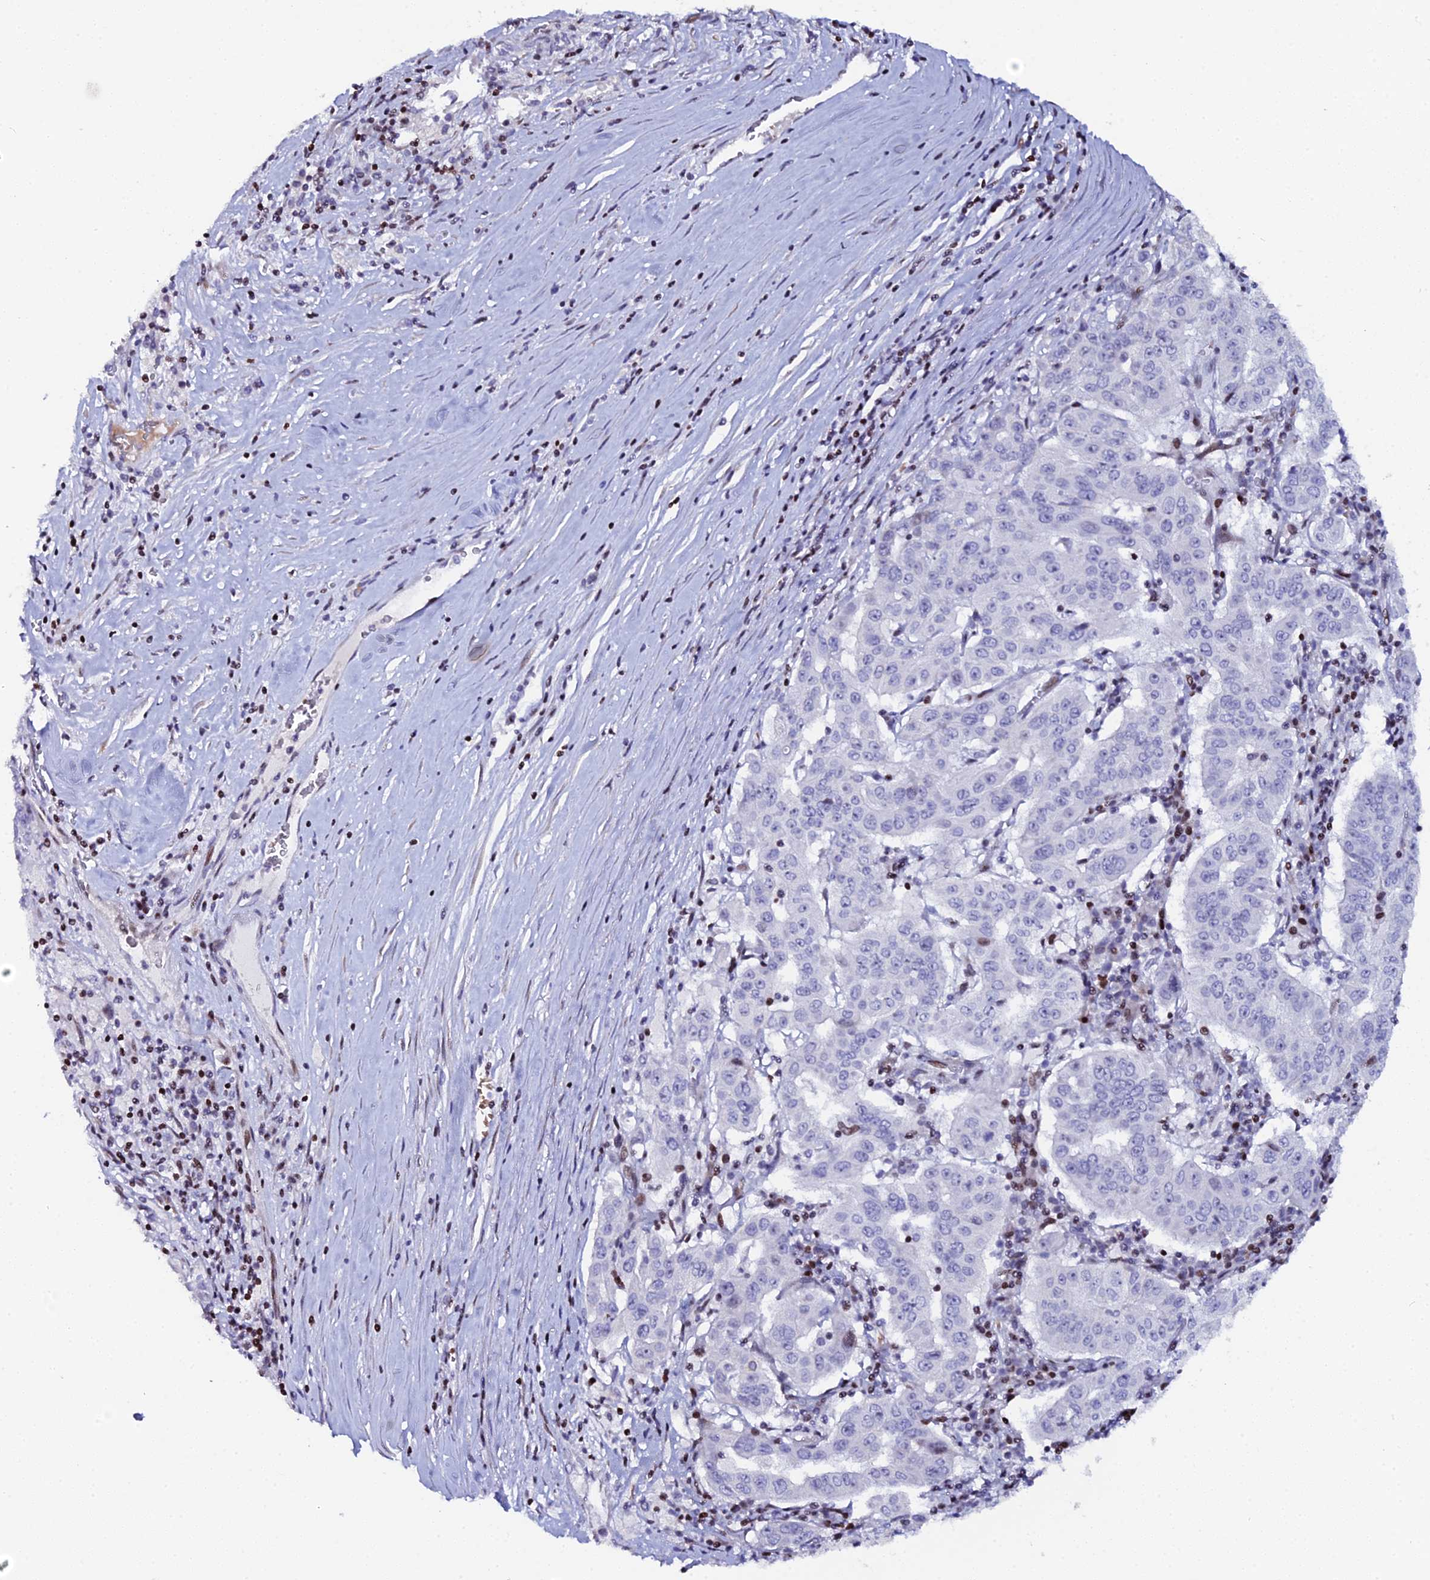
{"staining": {"intensity": "moderate", "quantity": "<25%", "location": "nuclear"}, "tissue": "pancreatic cancer", "cell_type": "Tumor cells", "image_type": "cancer", "snomed": [{"axis": "morphology", "description": "Adenocarcinoma, NOS"}, {"axis": "topography", "description": "Pancreas"}], "caption": "About <25% of tumor cells in pancreatic cancer (adenocarcinoma) exhibit moderate nuclear protein staining as visualized by brown immunohistochemical staining.", "gene": "MYNN", "patient": {"sex": "male", "age": 63}}